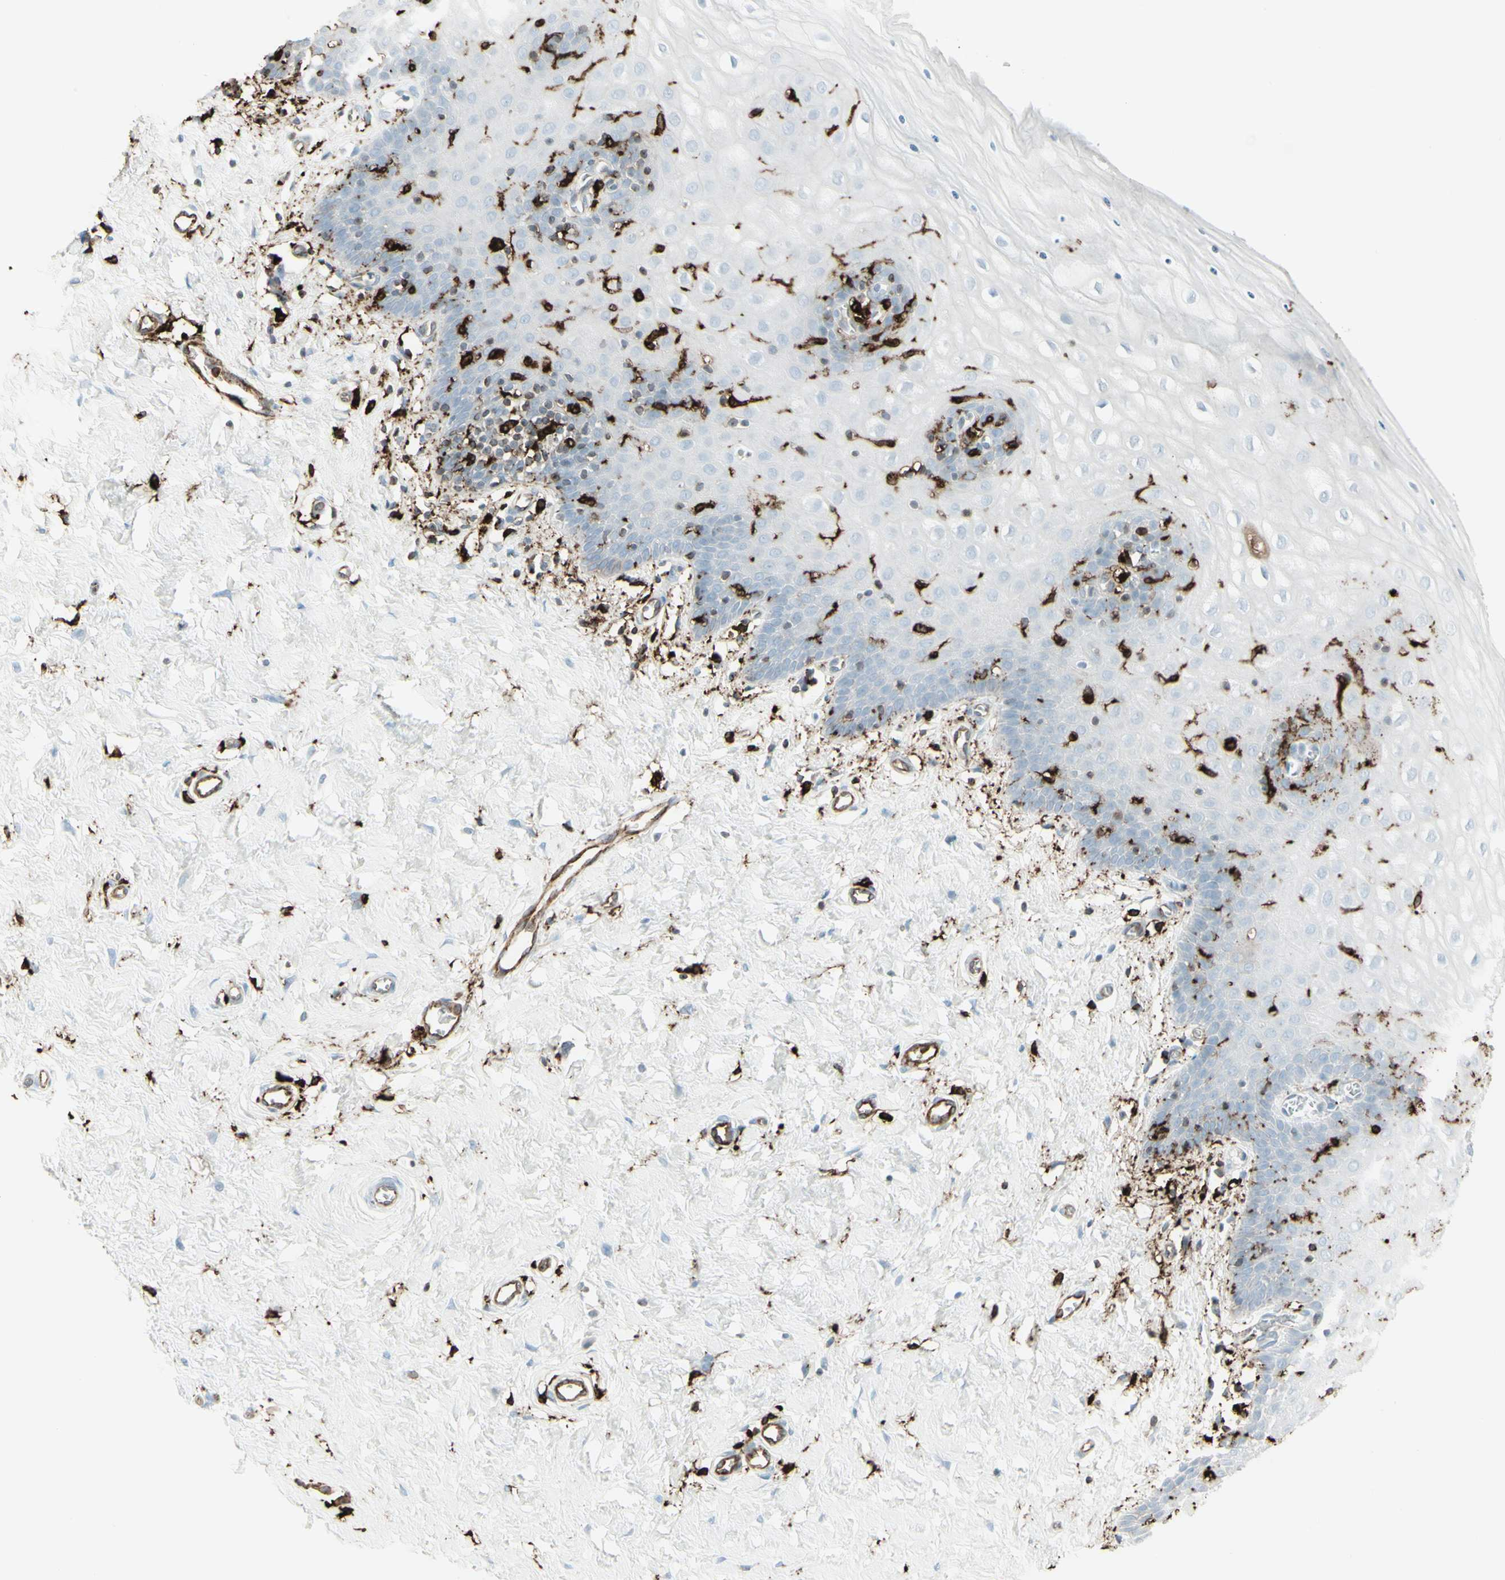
{"staining": {"intensity": "negative", "quantity": "none", "location": "none"}, "tissue": "cervix", "cell_type": "Glandular cells", "image_type": "normal", "snomed": [{"axis": "morphology", "description": "Normal tissue, NOS"}, {"axis": "topography", "description": "Cervix"}], "caption": "Immunohistochemistry of normal cervix reveals no expression in glandular cells.", "gene": "HLA", "patient": {"sex": "female", "age": 55}}